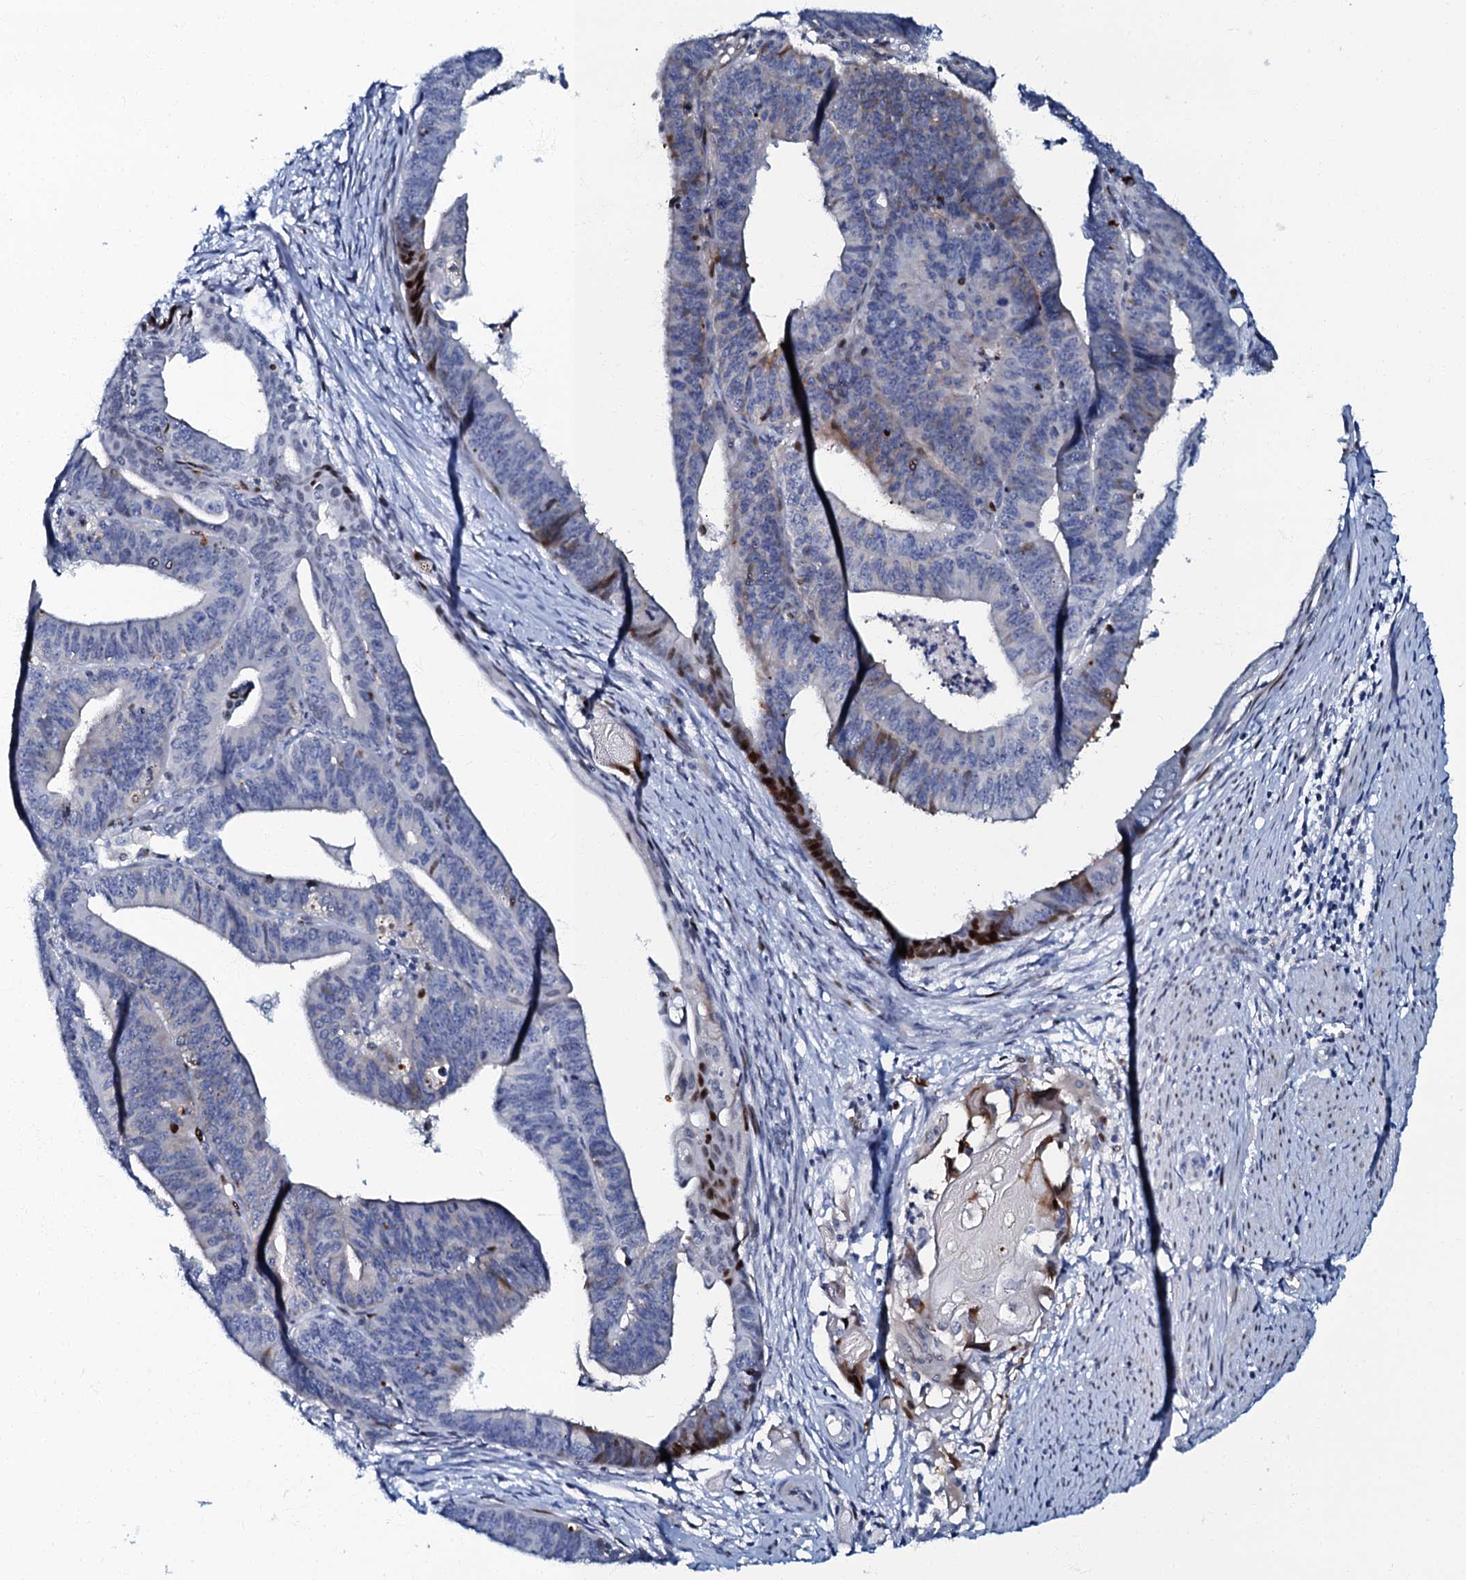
{"staining": {"intensity": "strong", "quantity": "<25%", "location": "nuclear"}, "tissue": "endometrial cancer", "cell_type": "Tumor cells", "image_type": "cancer", "snomed": [{"axis": "morphology", "description": "Adenocarcinoma, NOS"}, {"axis": "topography", "description": "Endometrium"}], "caption": "Approximately <25% of tumor cells in endometrial adenocarcinoma reveal strong nuclear protein staining as visualized by brown immunohistochemical staining.", "gene": "MFSD5", "patient": {"sex": "female", "age": 73}}